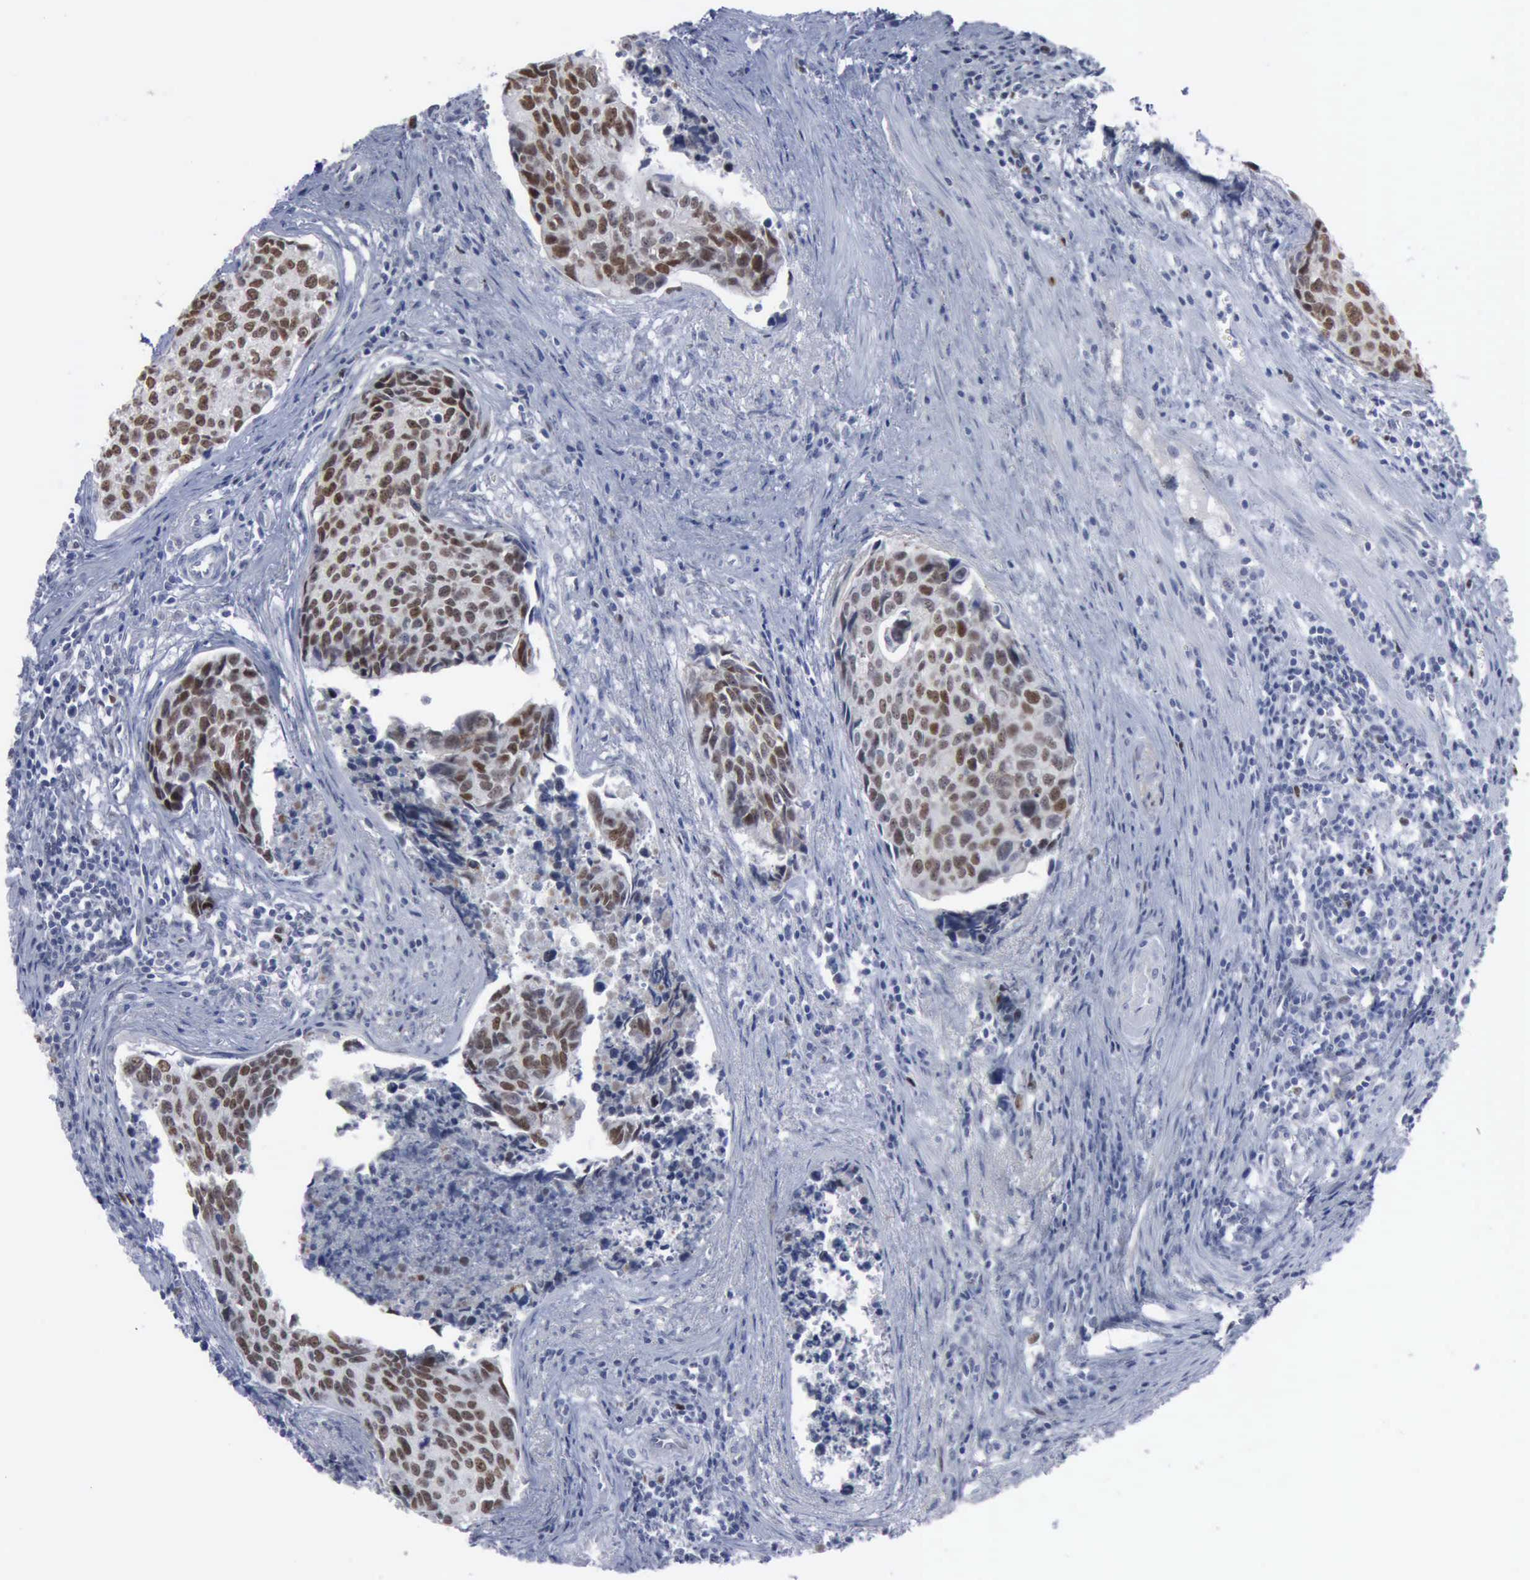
{"staining": {"intensity": "strong", "quantity": "25%-75%", "location": "nuclear"}, "tissue": "urothelial cancer", "cell_type": "Tumor cells", "image_type": "cancer", "snomed": [{"axis": "morphology", "description": "Urothelial carcinoma, High grade"}, {"axis": "topography", "description": "Urinary bladder"}], "caption": "This photomicrograph displays immunohistochemistry (IHC) staining of high-grade urothelial carcinoma, with high strong nuclear positivity in about 25%-75% of tumor cells.", "gene": "MCM5", "patient": {"sex": "male", "age": 81}}